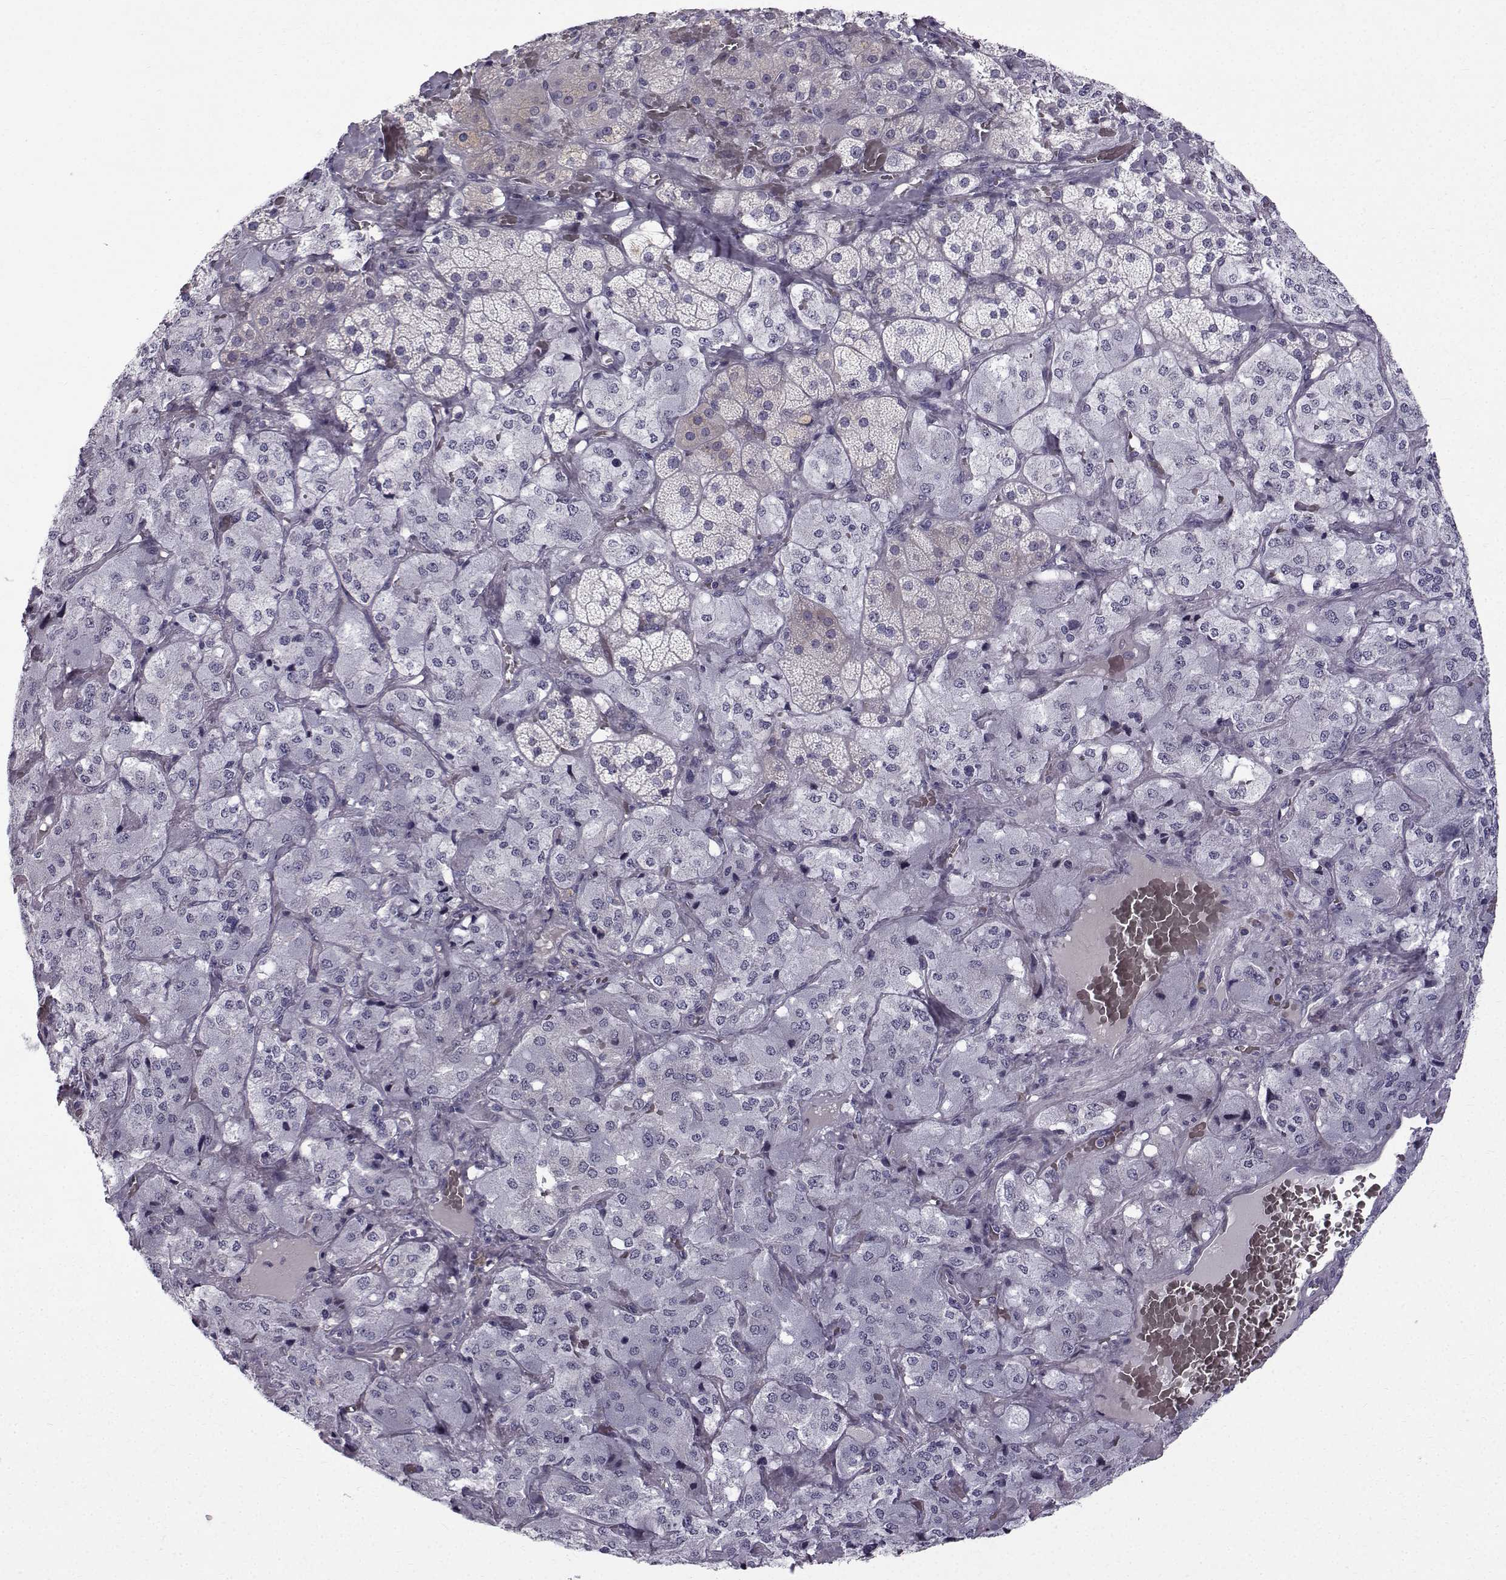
{"staining": {"intensity": "negative", "quantity": "none", "location": "none"}, "tissue": "adrenal gland", "cell_type": "Glandular cells", "image_type": "normal", "snomed": [{"axis": "morphology", "description": "Normal tissue, NOS"}, {"axis": "topography", "description": "Adrenal gland"}], "caption": "High power microscopy histopathology image of an immunohistochemistry histopathology image of benign adrenal gland, revealing no significant staining in glandular cells.", "gene": "ROPN1B", "patient": {"sex": "male", "age": 57}}